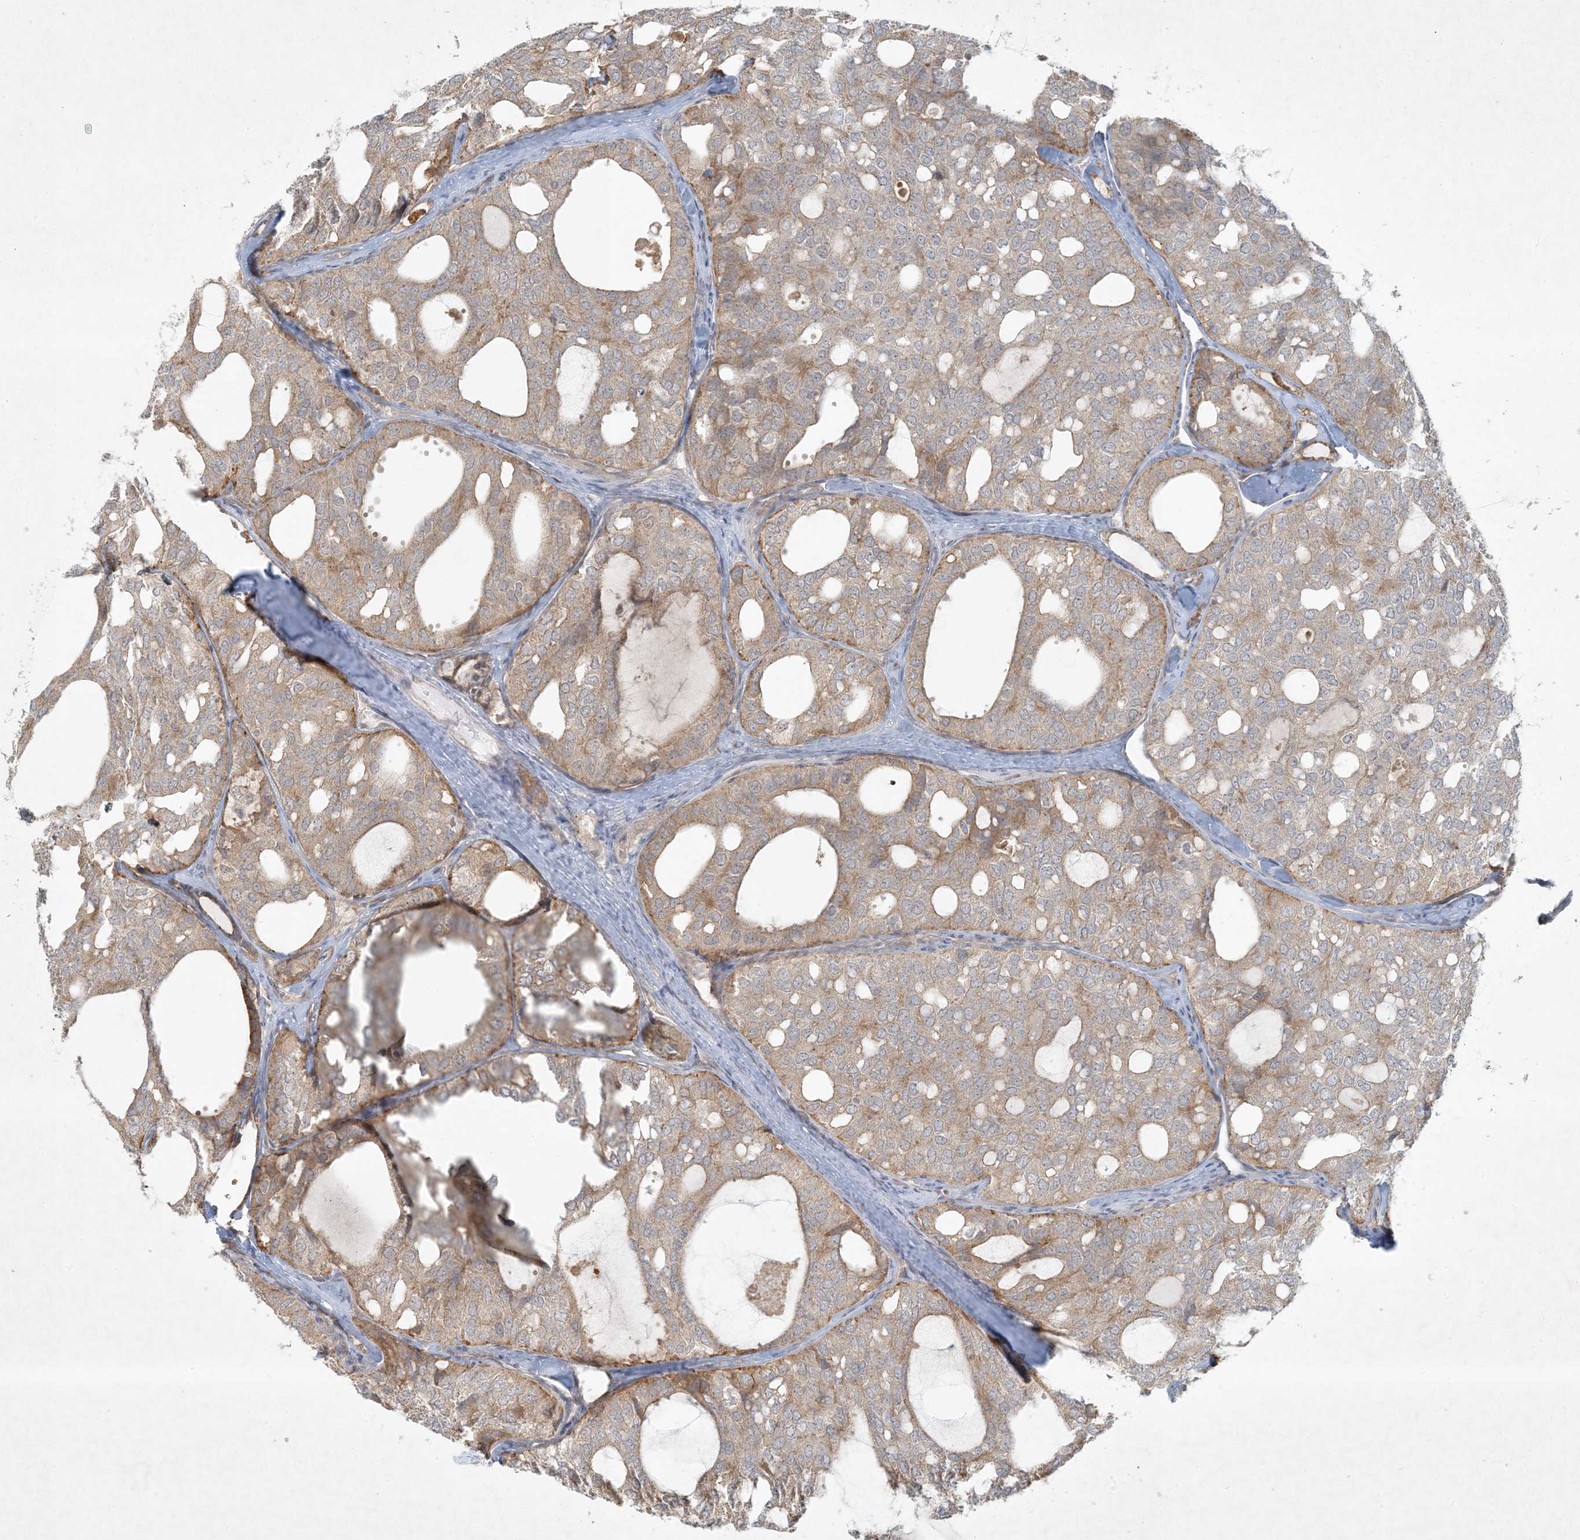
{"staining": {"intensity": "moderate", "quantity": "<25%", "location": "cytoplasmic/membranous"}, "tissue": "thyroid cancer", "cell_type": "Tumor cells", "image_type": "cancer", "snomed": [{"axis": "morphology", "description": "Follicular adenoma carcinoma, NOS"}, {"axis": "topography", "description": "Thyroid gland"}], "caption": "This is an image of immunohistochemistry (IHC) staining of follicular adenoma carcinoma (thyroid), which shows moderate positivity in the cytoplasmic/membranous of tumor cells.", "gene": "BCORL1", "patient": {"sex": "male", "age": 75}}